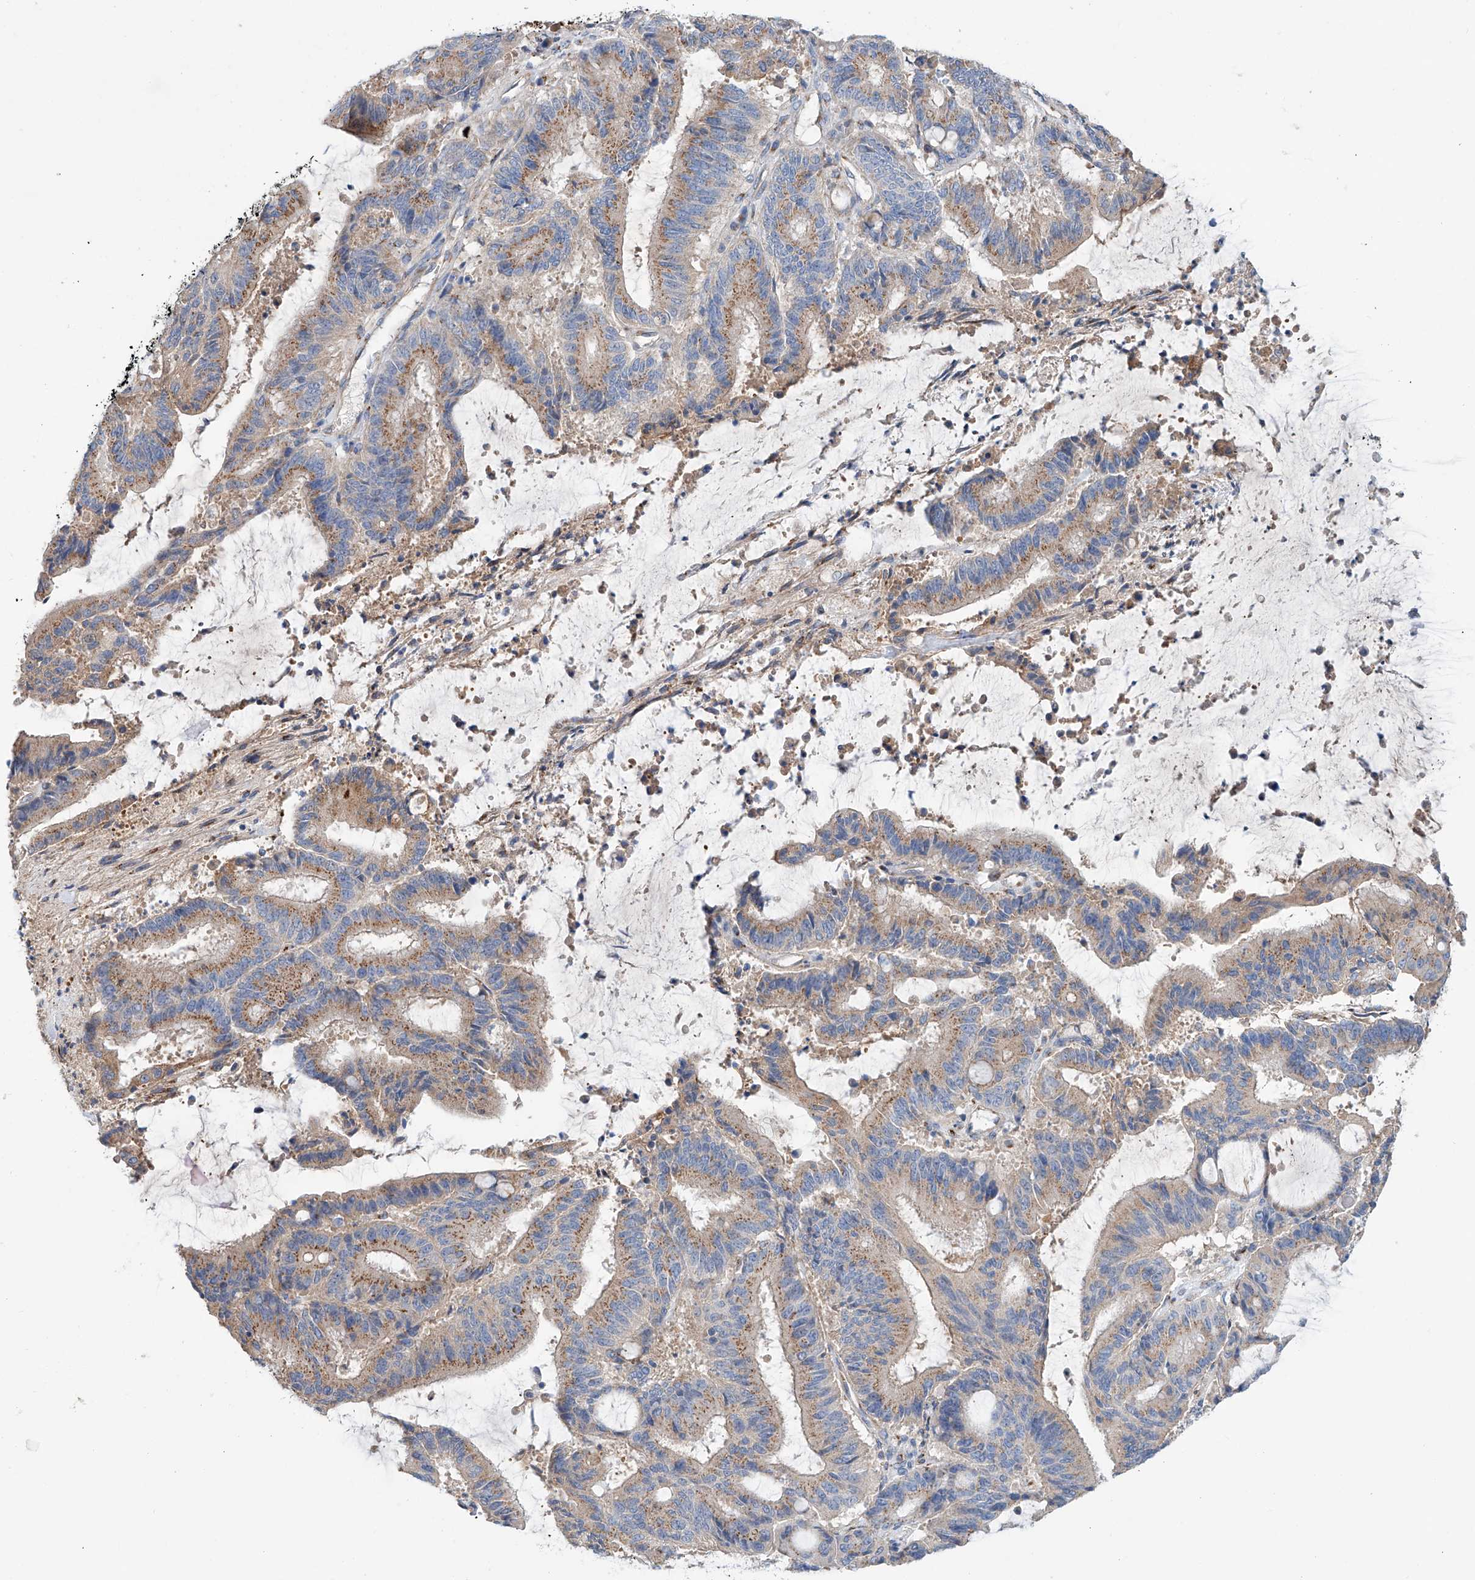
{"staining": {"intensity": "moderate", "quantity": ">75%", "location": "cytoplasmic/membranous"}, "tissue": "liver cancer", "cell_type": "Tumor cells", "image_type": "cancer", "snomed": [{"axis": "morphology", "description": "Normal tissue, NOS"}, {"axis": "morphology", "description": "Cholangiocarcinoma"}, {"axis": "topography", "description": "Liver"}, {"axis": "topography", "description": "Peripheral nerve tissue"}], "caption": "Cholangiocarcinoma (liver) was stained to show a protein in brown. There is medium levels of moderate cytoplasmic/membranous expression in approximately >75% of tumor cells.", "gene": "SLC22A7", "patient": {"sex": "female", "age": 73}}